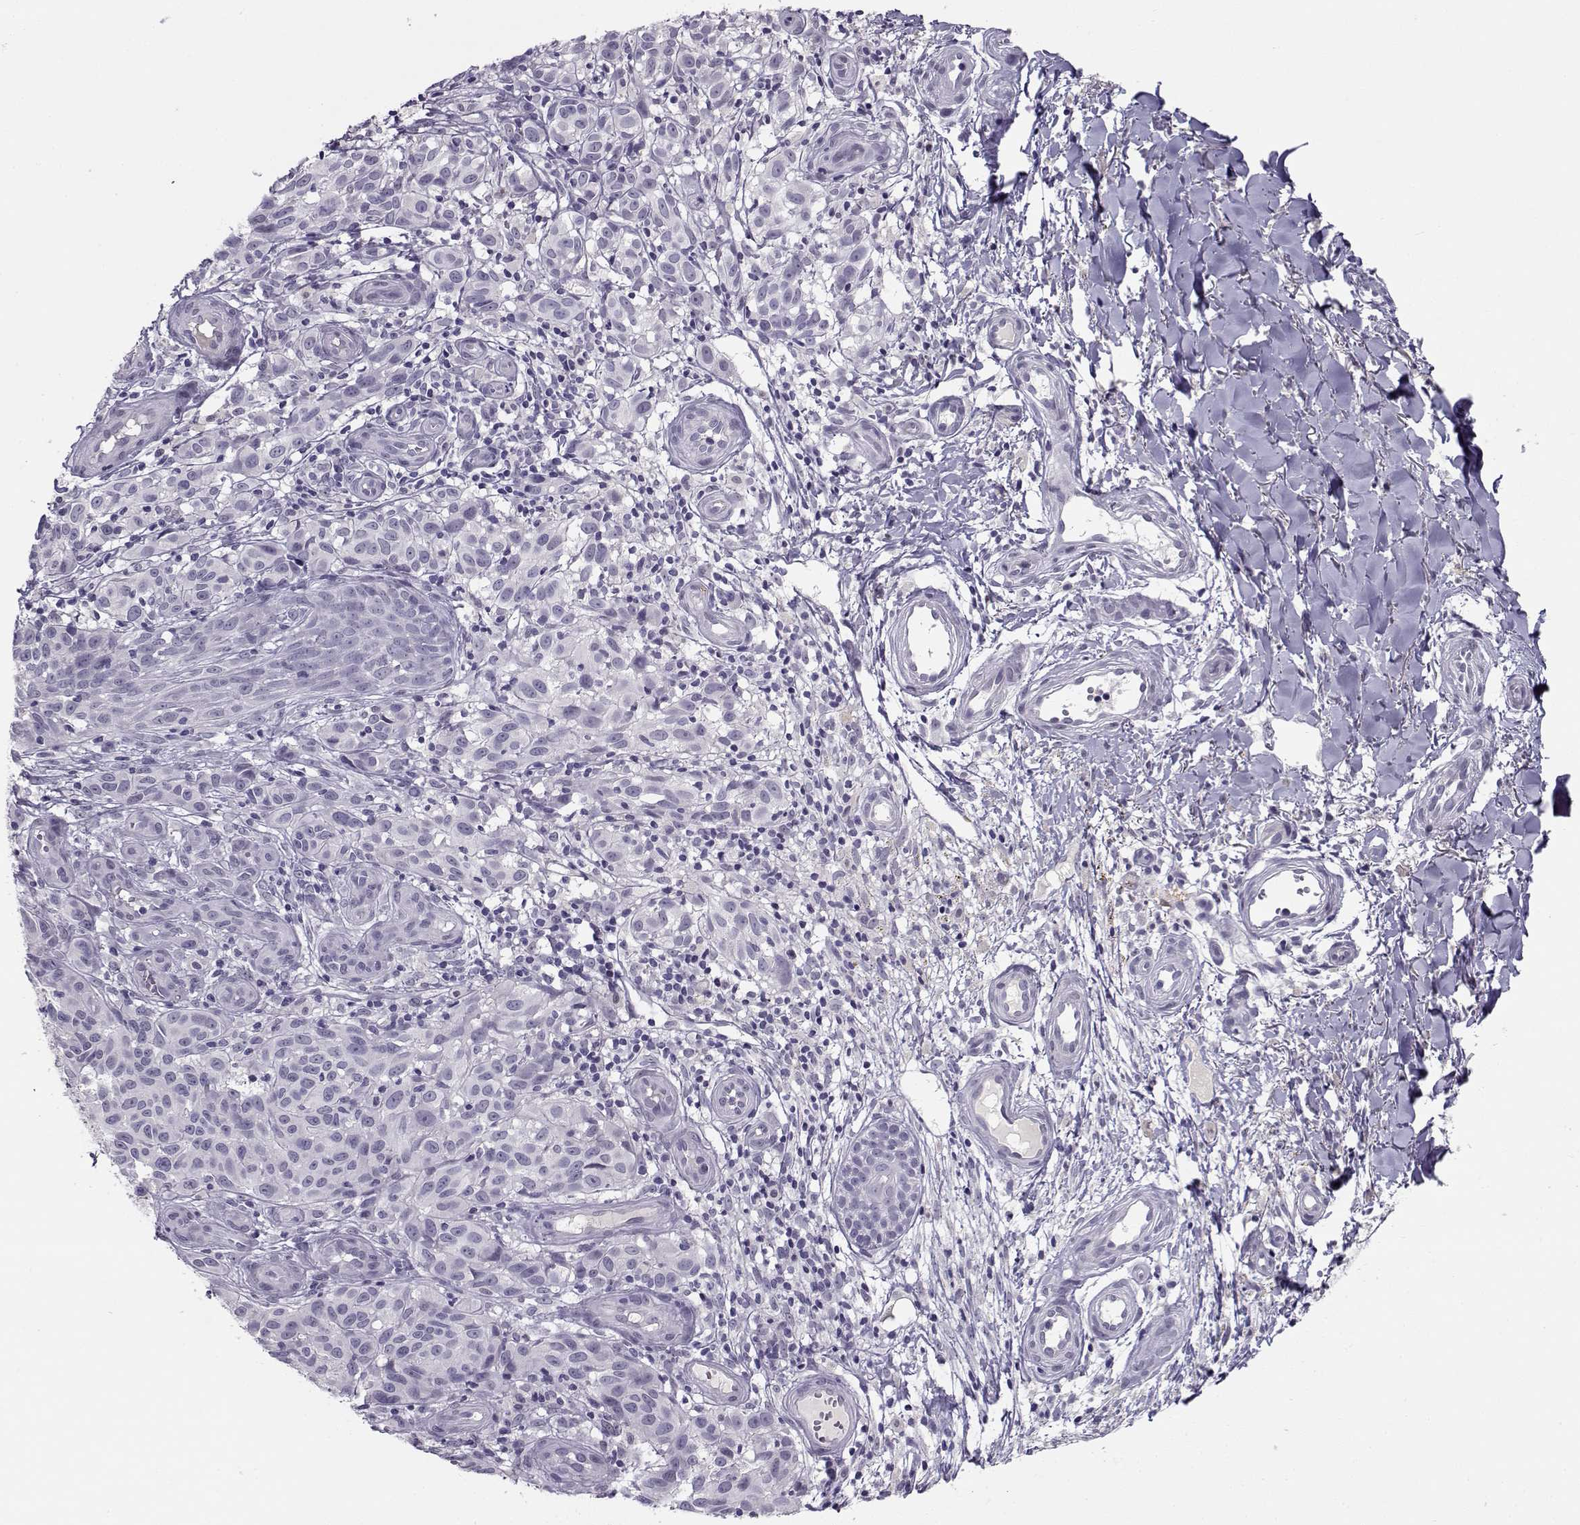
{"staining": {"intensity": "negative", "quantity": "none", "location": "none"}, "tissue": "melanoma", "cell_type": "Tumor cells", "image_type": "cancer", "snomed": [{"axis": "morphology", "description": "Malignant melanoma, NOS"}, {"axis": "topography", "description": "Skin"}], "caption": "IHC micrograph of malignant melanoma stained for a protein (brown), which demonstrates no positivity in tumor cells. (Stains: DAB (3,3'-diaminobenzidine) immunohistochemistry (IHC) with hematoxylin counter stain, Microscopy: brightfield microscopy at high magnification).", "gene": "C16orf86", "patient": {"sex": "female", "age": 53}}